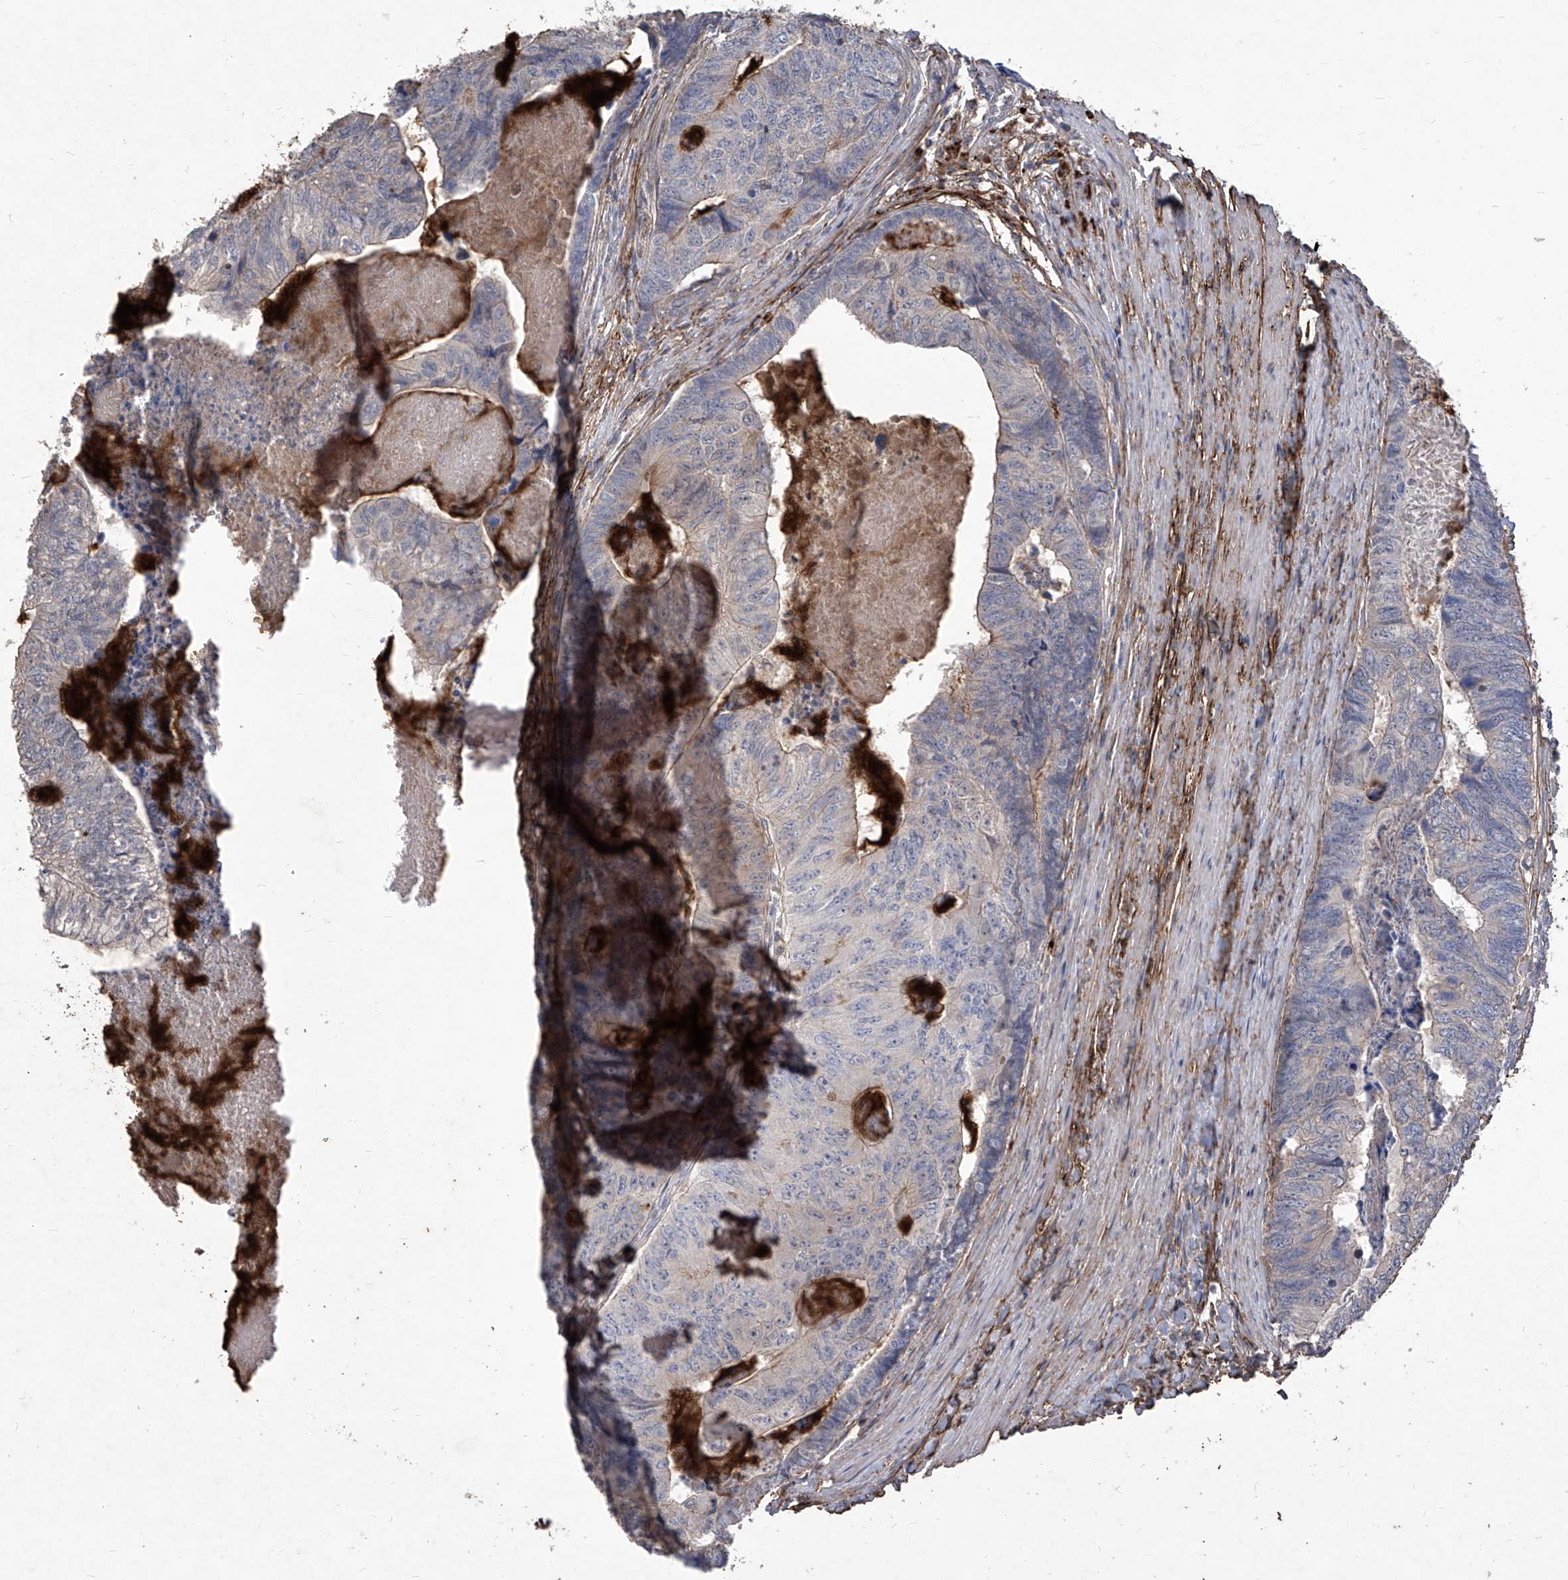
{"staining": {"intensity": "negative", "quantity": "none", "location": "none"}, "tissue": "colorectal cancer", "cell_type": "Tumor cells", "image_type": "cancer", "snomed": [{"axis": "morphology", "description": "Adenocarcinoma, NOS"}, {"axis": "topography", "description": "Colon"}], "caption": "Immunohistochemical staining of human colorectal cancer shows no significant expression in tumor cells.", "gene": "TXNIP", "patient": {"sex": "female", "age": 67}}